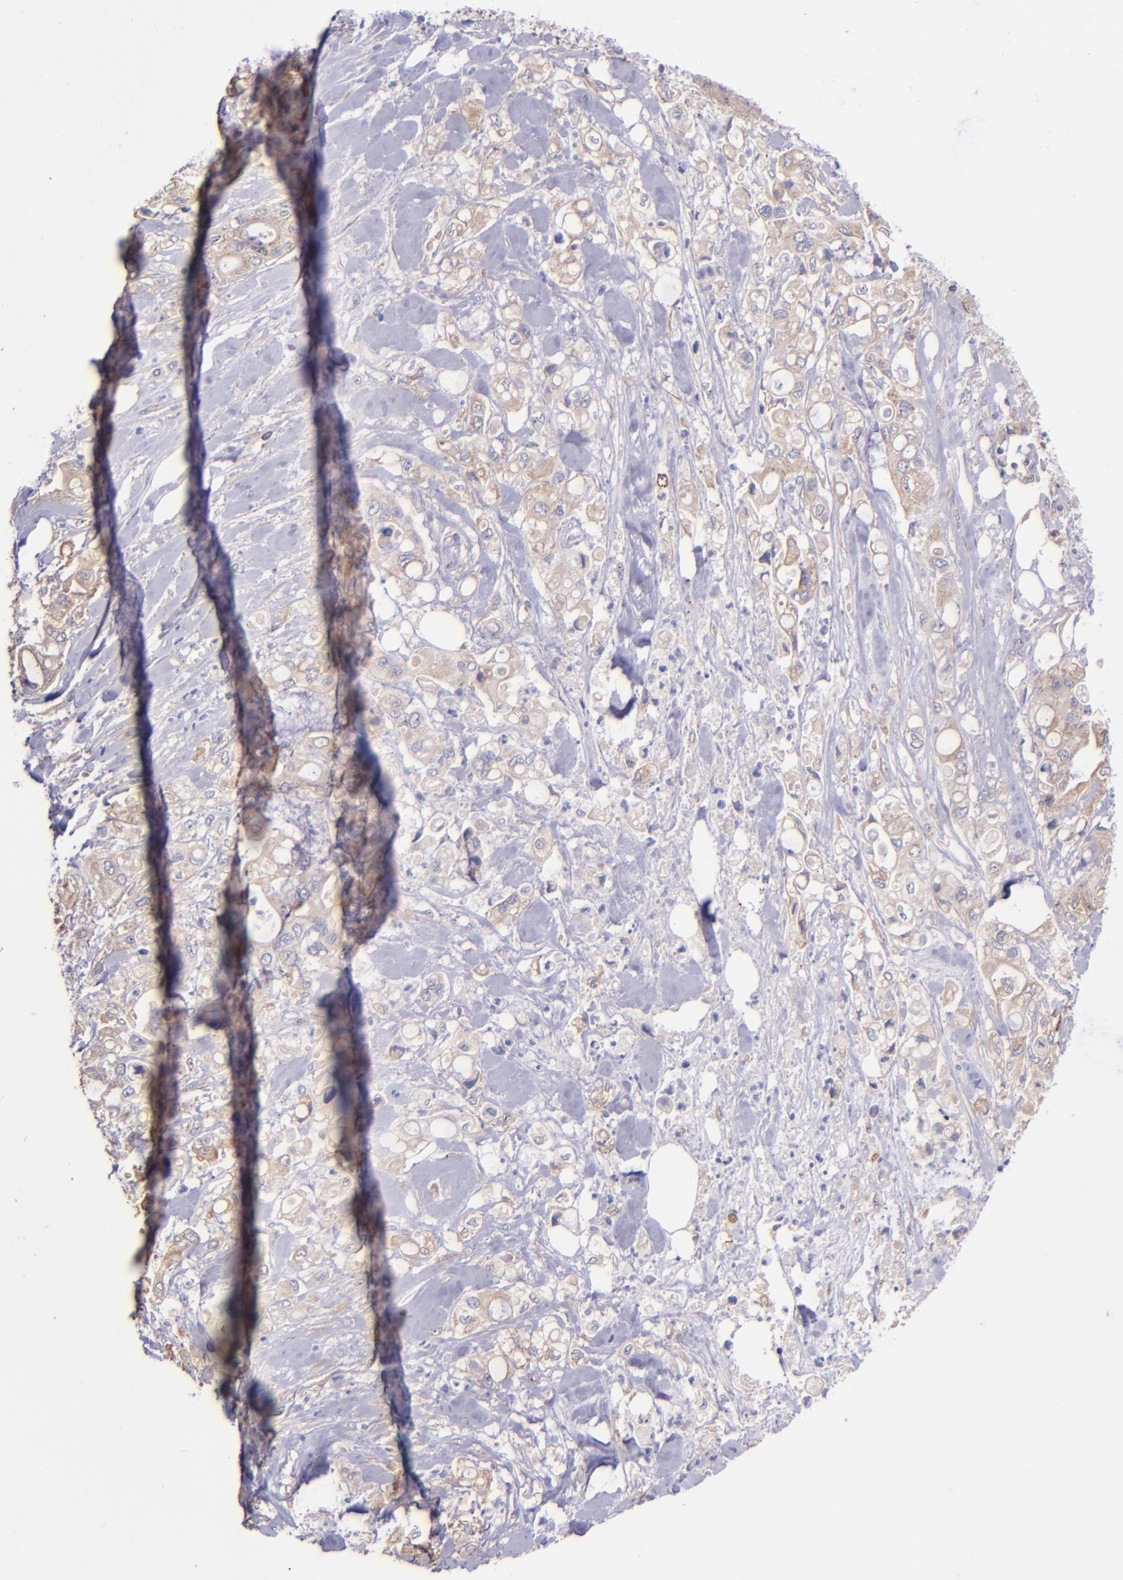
{"staining": {"intensity": "weak", "quantity": "25%-75%", "location": "cytoplasmic/membranous"}, "tissue": "pancreatic cancer", "cell_type": "Tumor cells", "image_type": "cancer", "snomed": [{"axis": "morphology", "description": "Adenocarcinoma, NOS"}, {"axis": "topography", "description": "Pancreas"}], "caption": "The histopathology image shows a brown stain indicating the presence of a protein in the cytoplasmic/membranous of tumor cells in adenocarcinoma (pancreatic). (DAB IHC, brown staining for protein, blue staining for nuclei).", "gene": "SHC1", "patient": {"sex": "male", "age": 70}}